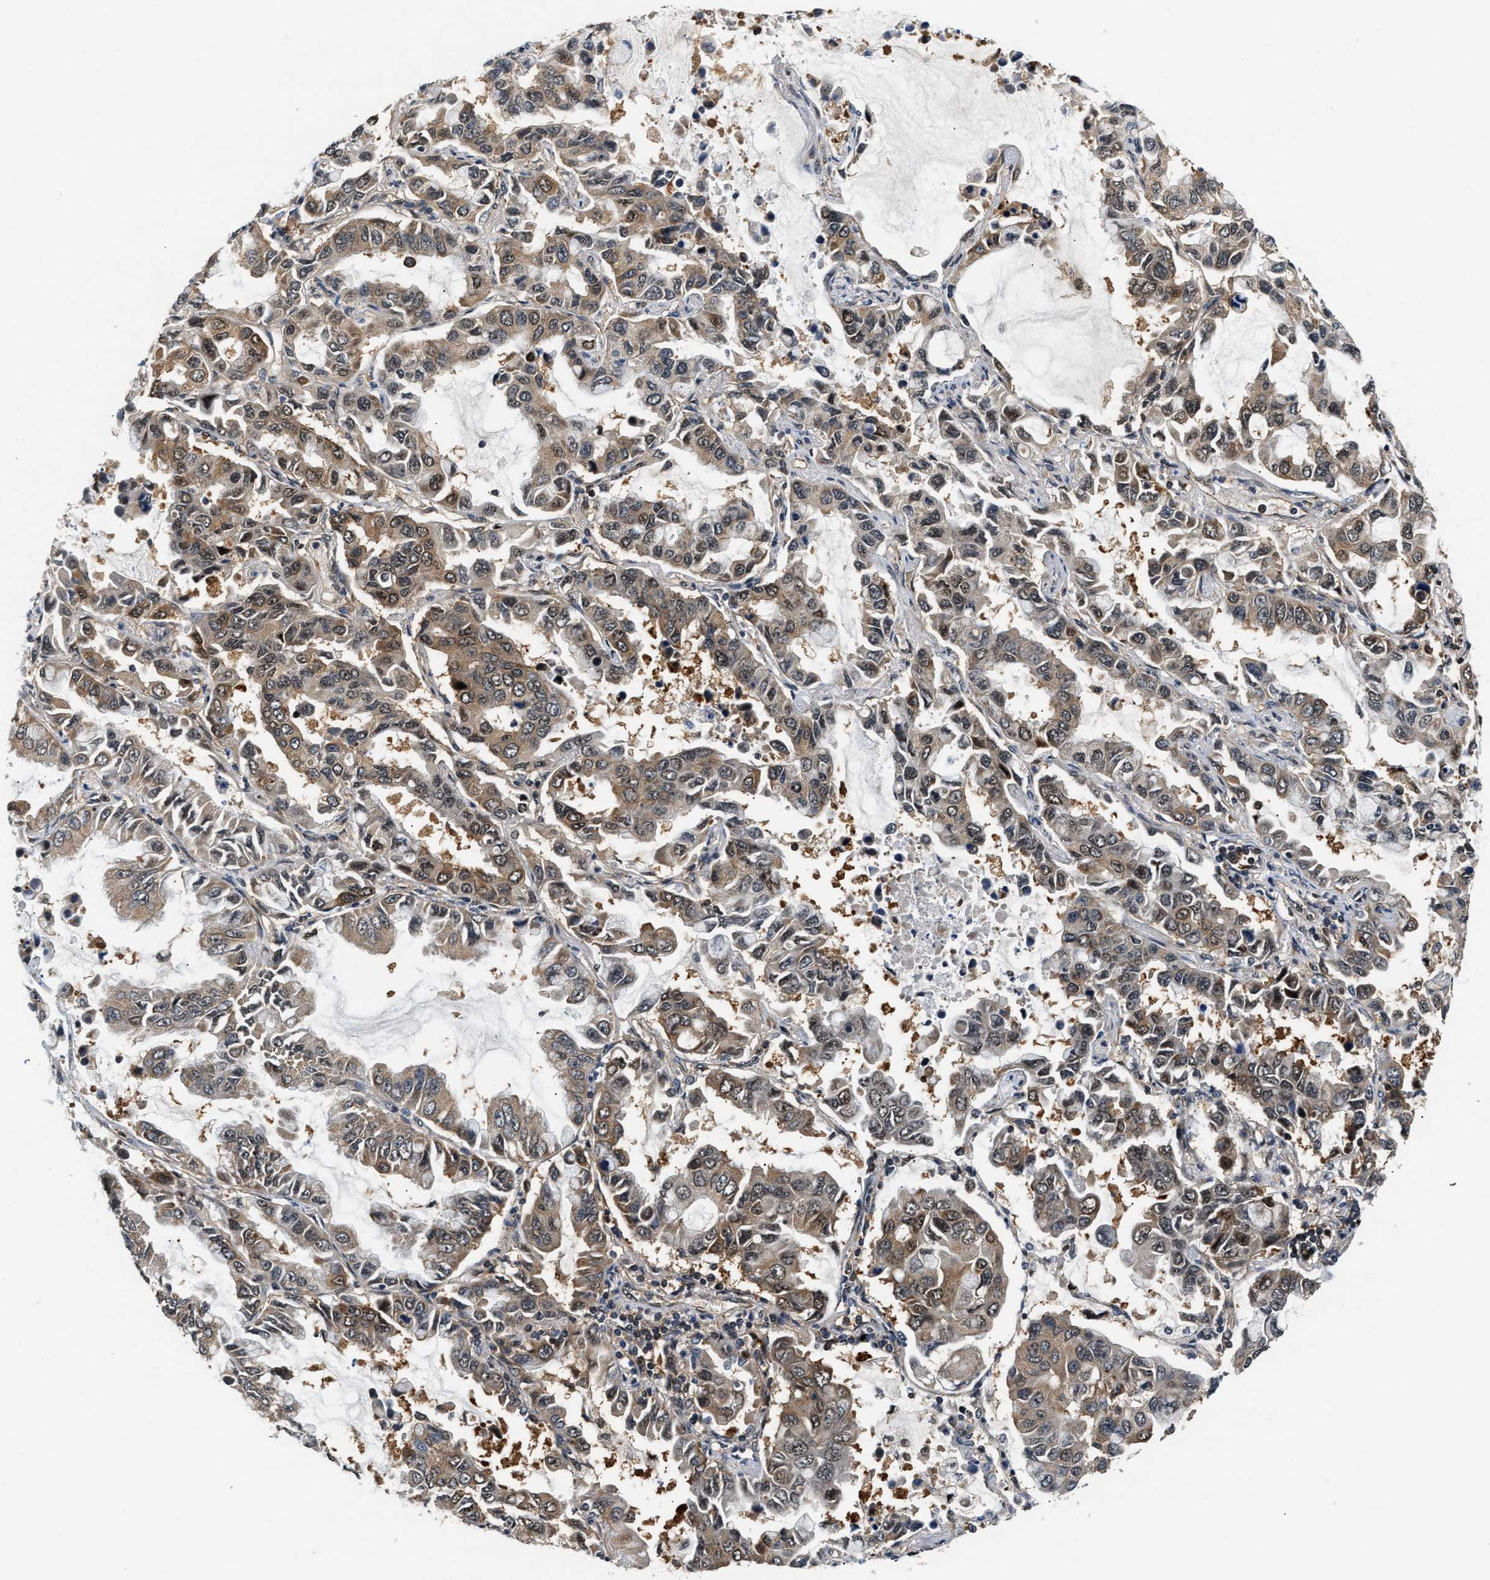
{"staining": {"intensity": "weak", "quantity": ">75%", "location": "cytoplasmic/membranous"}, "tissue": "lung cancer", "cell_type": "Tumor cells", "image_type": "cancer", "snomed": [{"axis": "morphology", "description": "Adenocarcinoma, NOS"}, {"axis": "topography", "description": "Lung"}], "caption": "High-magnification brightfield microscopy of lung cancer (adenocarcinoma) stained with DAB (3,3'-diaminobenzidine) (brown) and counterstained with hematoxylin (blue). tumor cells exhibit weak cytoplasmic/membranous staining is appreciated in about>75% of cells. (DAB (3,3'-diaminobenzidine) IHC, brown staining for protein, blue staining for nuclei).", "gene": "TUT7", "patient": {"sex": "male", "age": 64}}